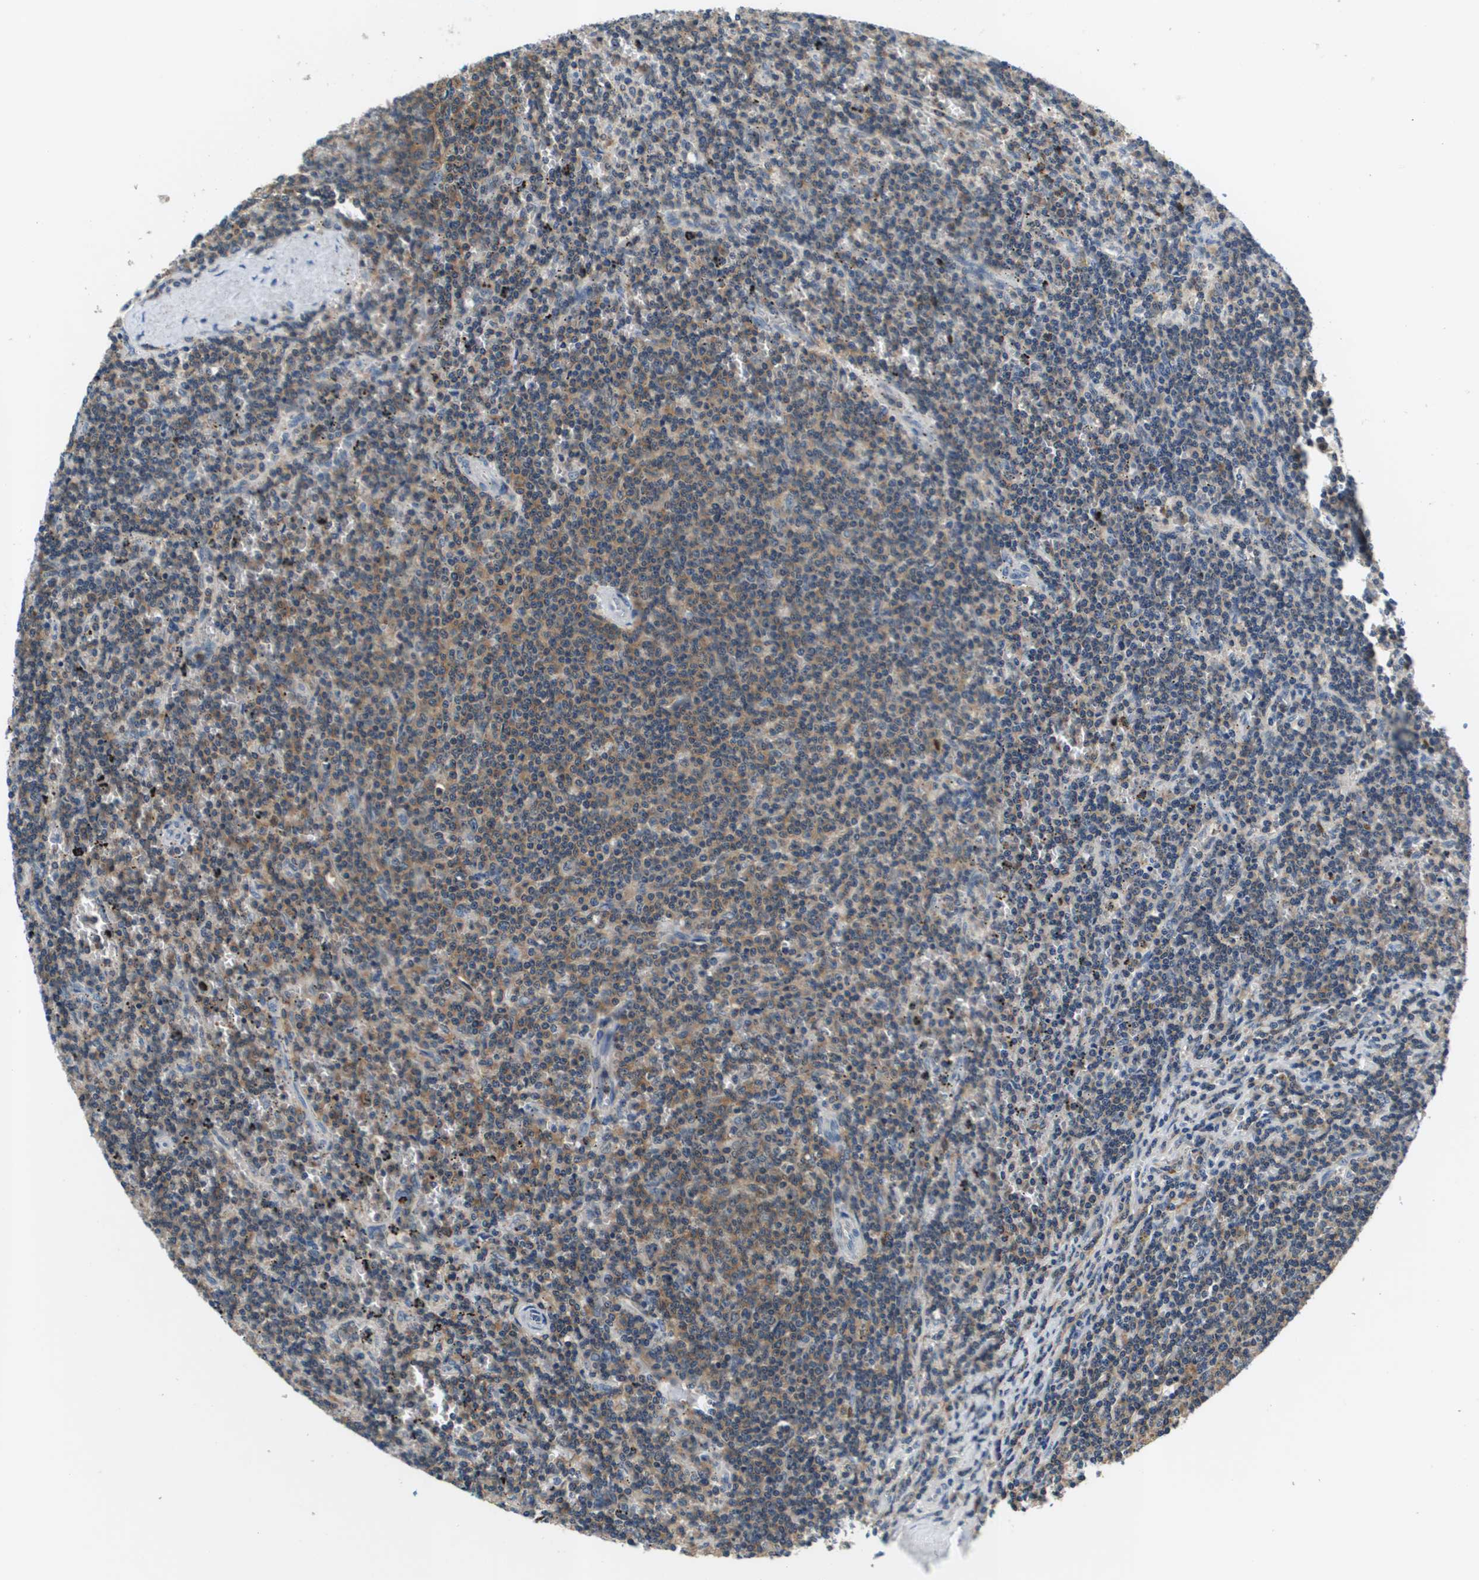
{"staining": {"intensity": "weak", "quantity": "25%-75%", "location": "cytoplasmic/membranous"}, "tissue": "lymphoma", "cell_type": "Tumor cells", "image_type": "cancer", "snomed": [{"axis": "morphology", "description": "Malignant lymphoma, non-Hodgkin's type, Low grade"}, {"axis": "topography", "description": "Spleen"}], "caption": "Protein expression analysis of human malignant lymphoma, non-Hodgkin's type (low-grade) reveals weak cytoplasmic/membranous positivity in about 25%-75% of tumor cells.", "gene": "KCNQ5", "patient": {"sex": "female", "age": 50}}